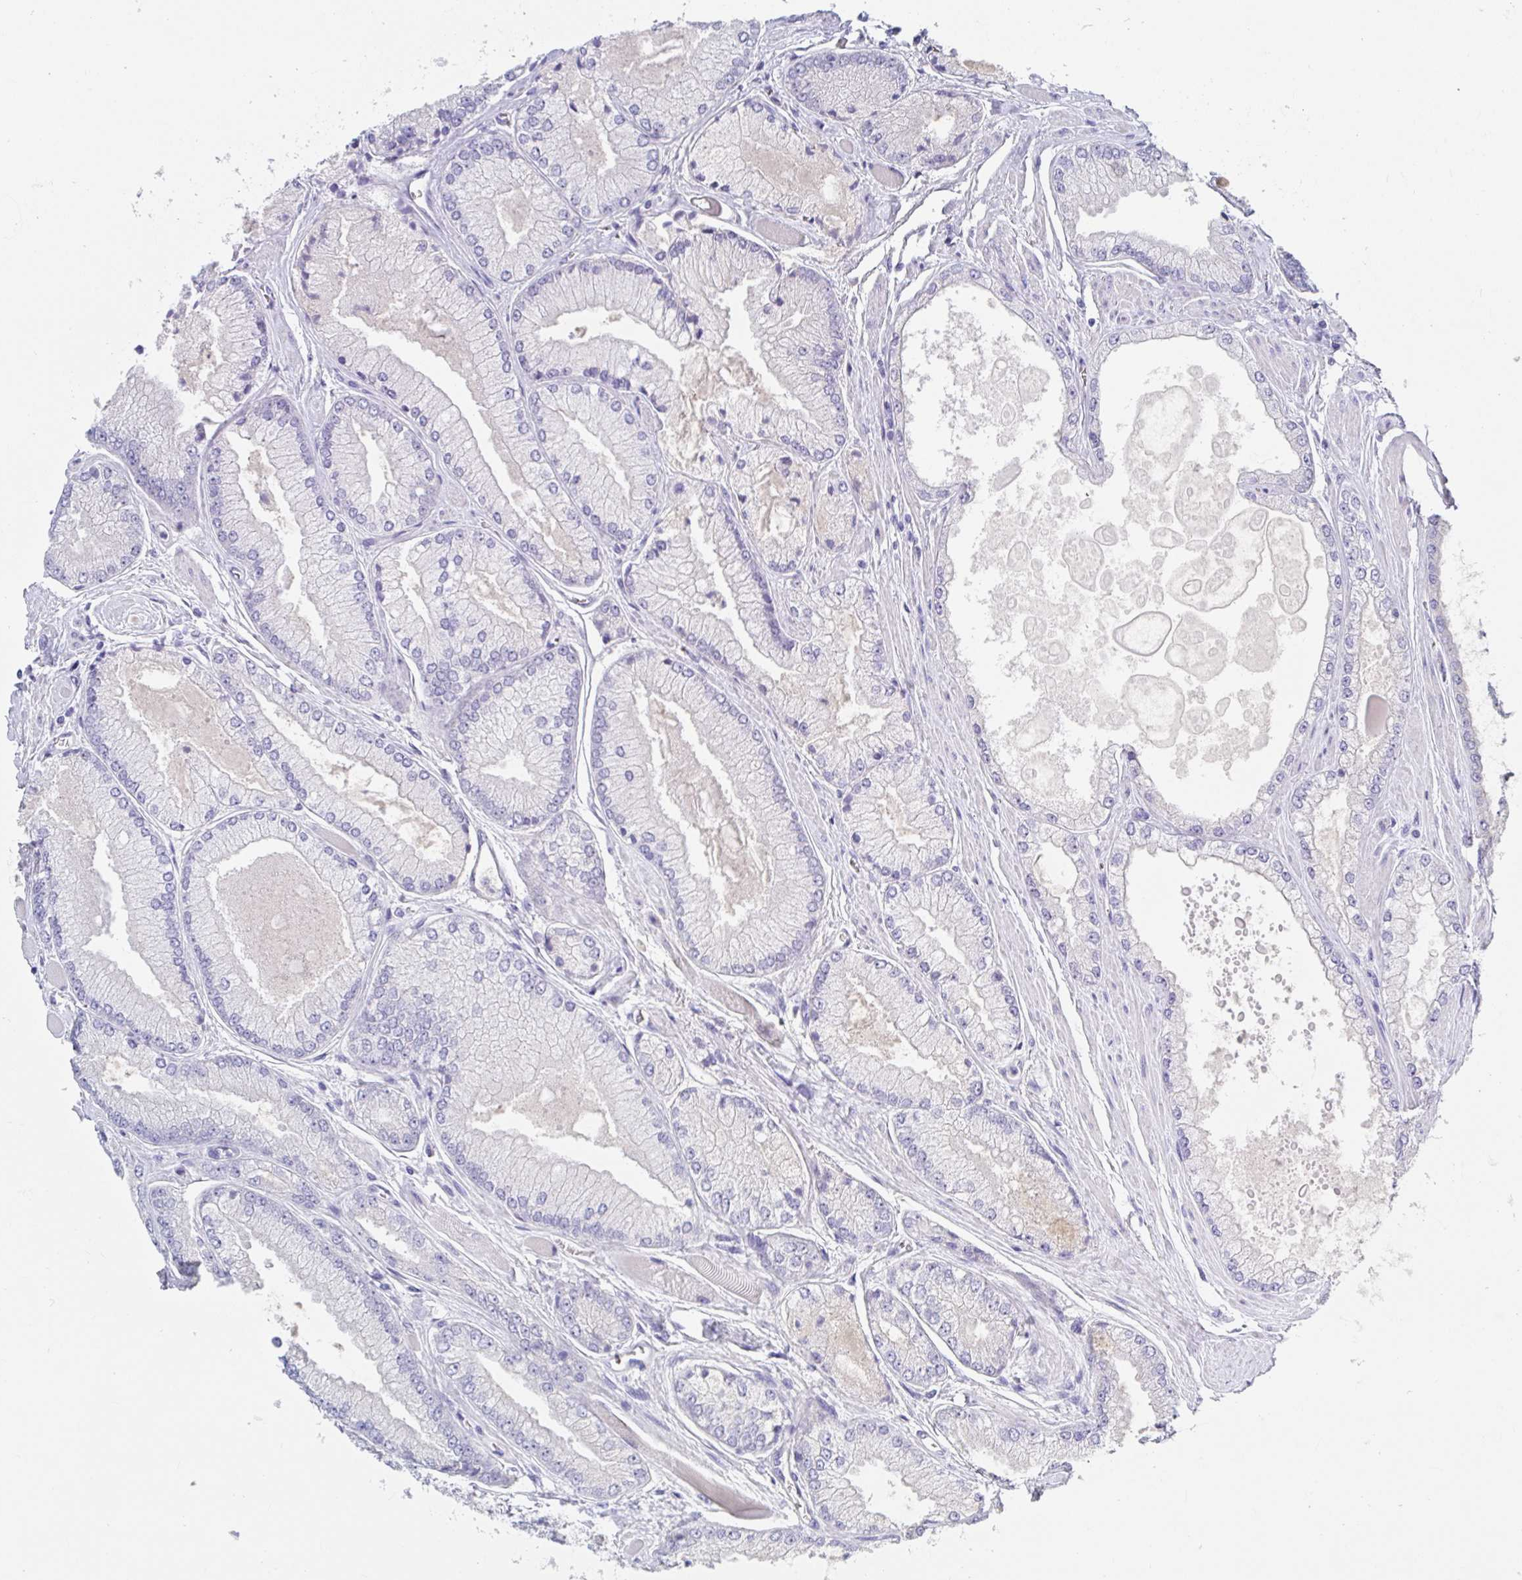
{"staining": {"intensity": "negative", "quantity": "none", "location": "none"}, "tissue": "prostate cancer", "cell_type": "Tumor cells", "image_type": "cancer", "snomed": [{"axis": "morphology", "description": "Adenocarcinoma, Low grade"}, {"axis": "topography", "description": "Prostate"}], "caption": "A histopathology image of human prostate cancer is negative for staining in tumor cells.", "gene": "ANO5", "patient": {"sex": "male", "age": 67}}